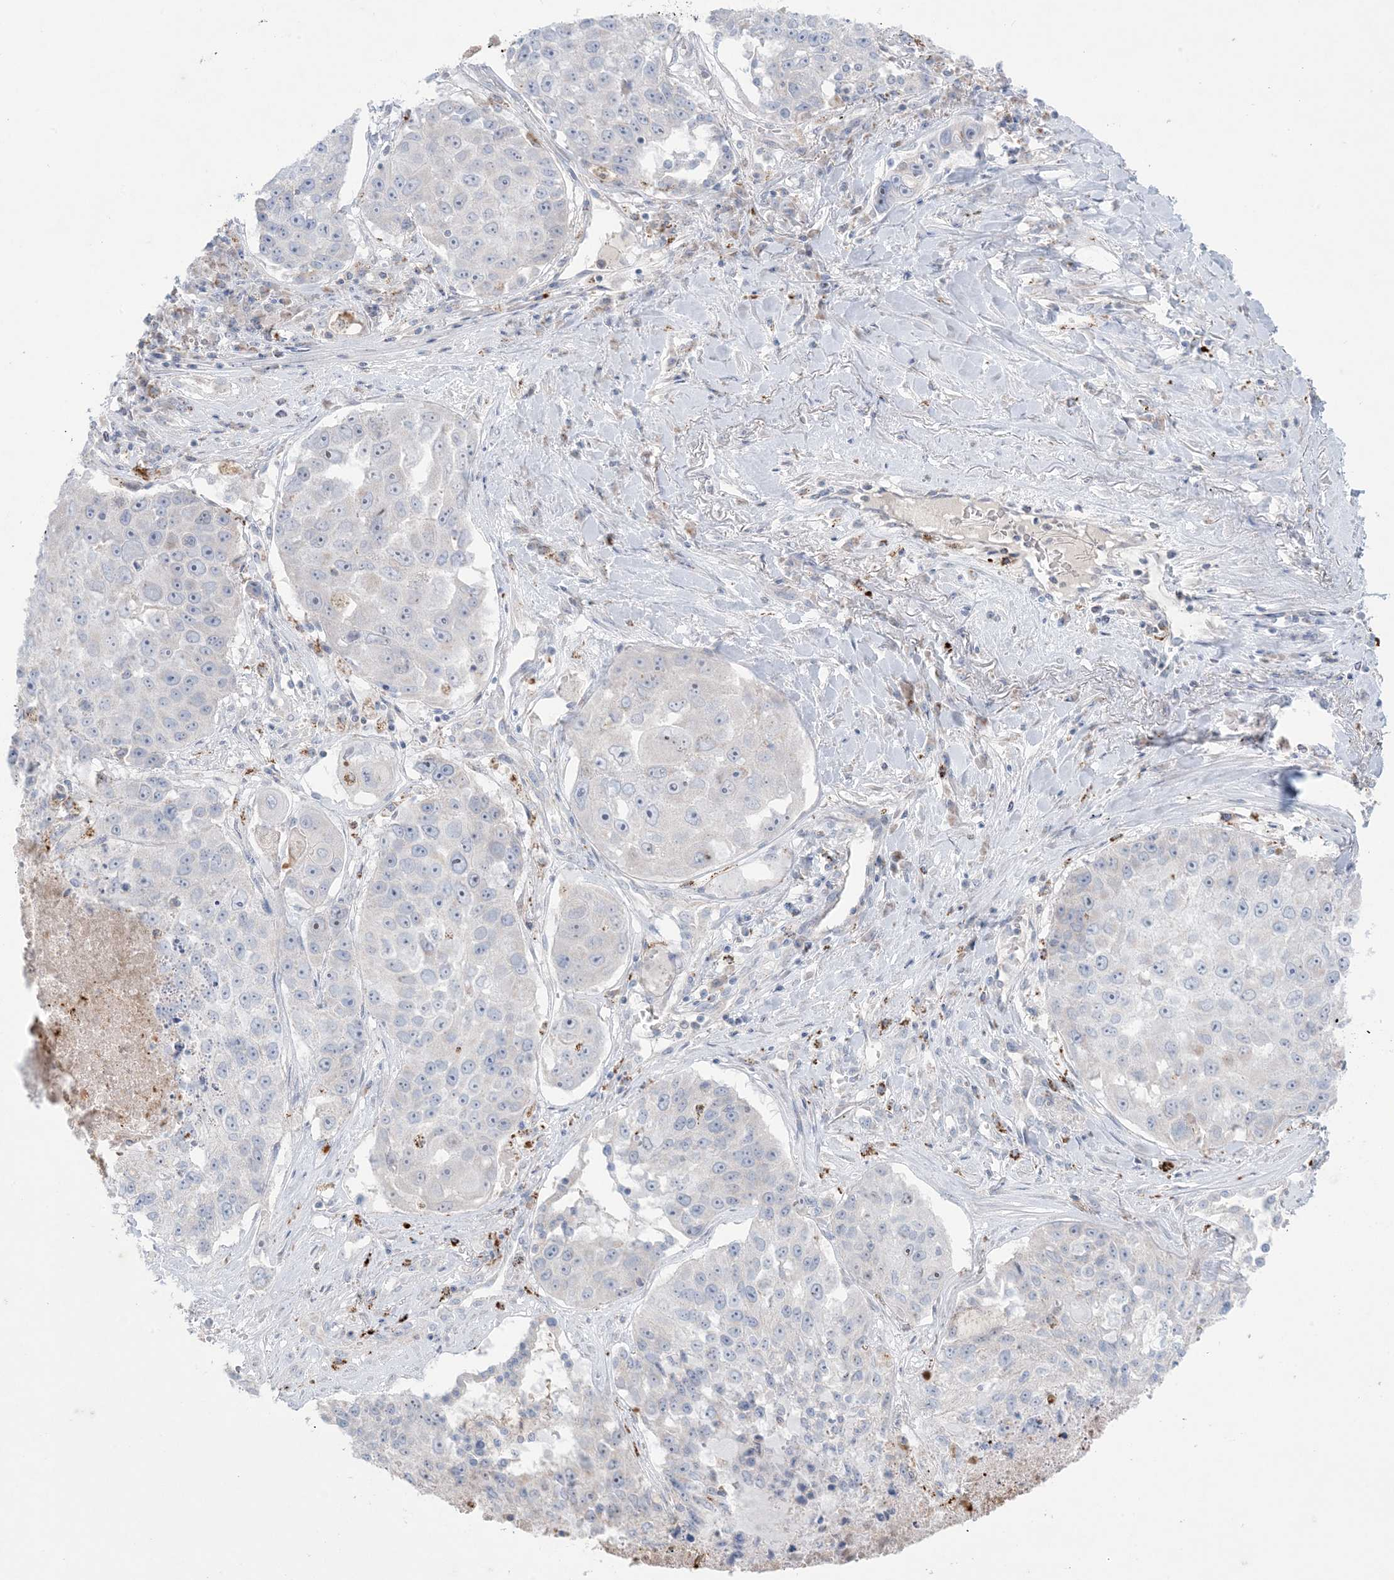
{"staining": {"intensity": "negative", "quantity": "none", "location": "none"}, "tissue": "lung cancer", "cell_type": "Tumor cells", "image_type": "cancer", "snomed": [{"axis": "morphology", "description": "Squamous cell carcinoma, NOS"}, {"axis": "topography", "description": "Lung"}], "caption": "Protein analysis of lung cancer shows no significant staining in tumor cells. (DAB (3,3'-diaminobenzidine) immunohistochemistry, high magnification).", "gene": "KCTD6", "patient": {"sex": "male", "age": 61}}